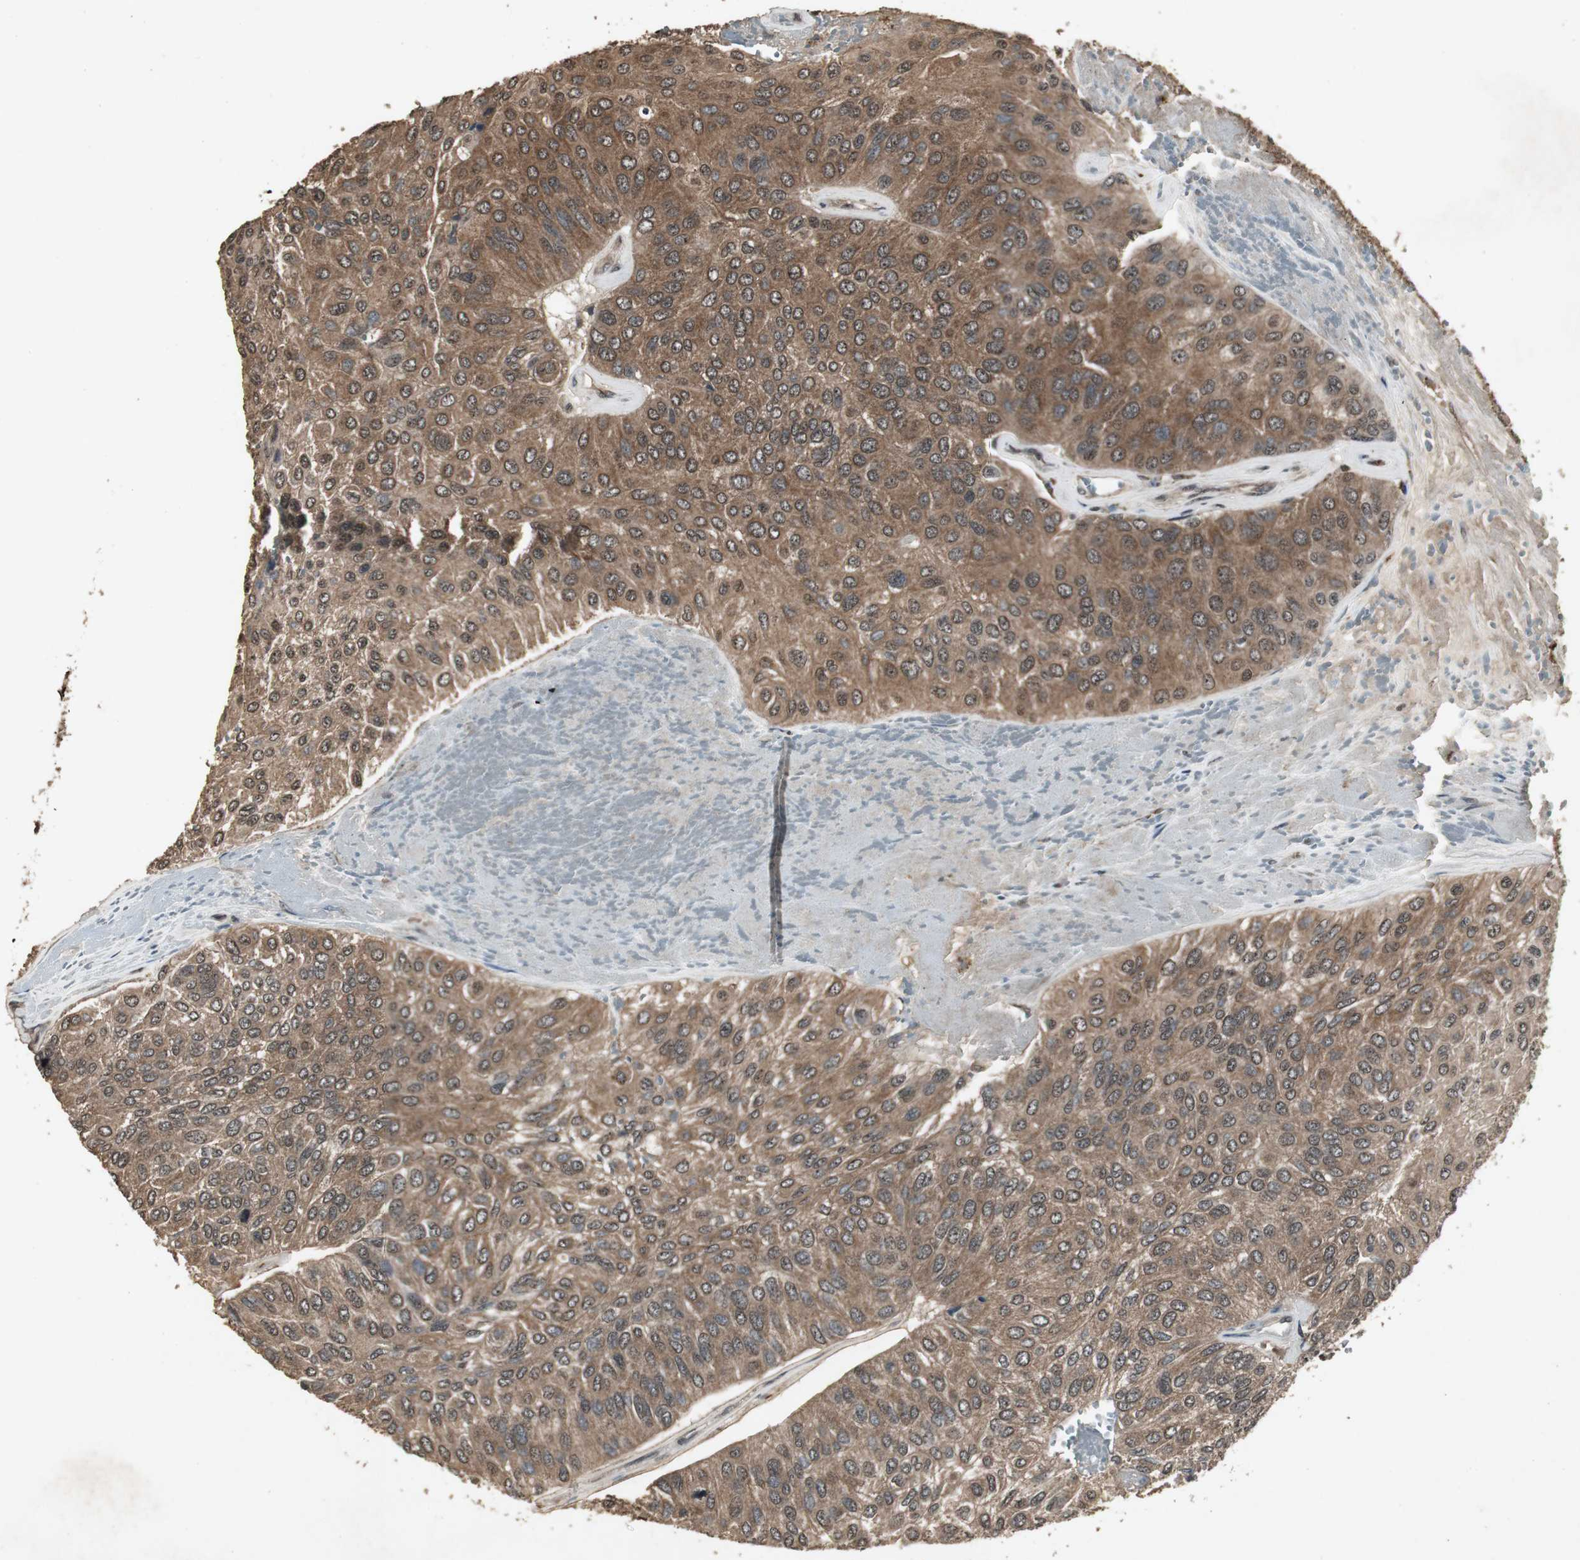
{"staining": {"intensity": "moderate", "quantity": ">75%", "location": "cytoplasmic/membranous,nuclear"}, "tissue": "urothelial cancer", "cell_type": "Tumor cells", "image_type": "cancer", "snomed": [{"axis": "morphology", "description": "Urothelial carcinoma, High grade"}, {"axis": "topography", "description": "Urinary bladder"}], "caption": "Urothelial cancer stained with a protein marker demonstrates moderate staining in tumor cells.", "gene": "EMX1", "patient": {"sex": "male", "age": 66}}